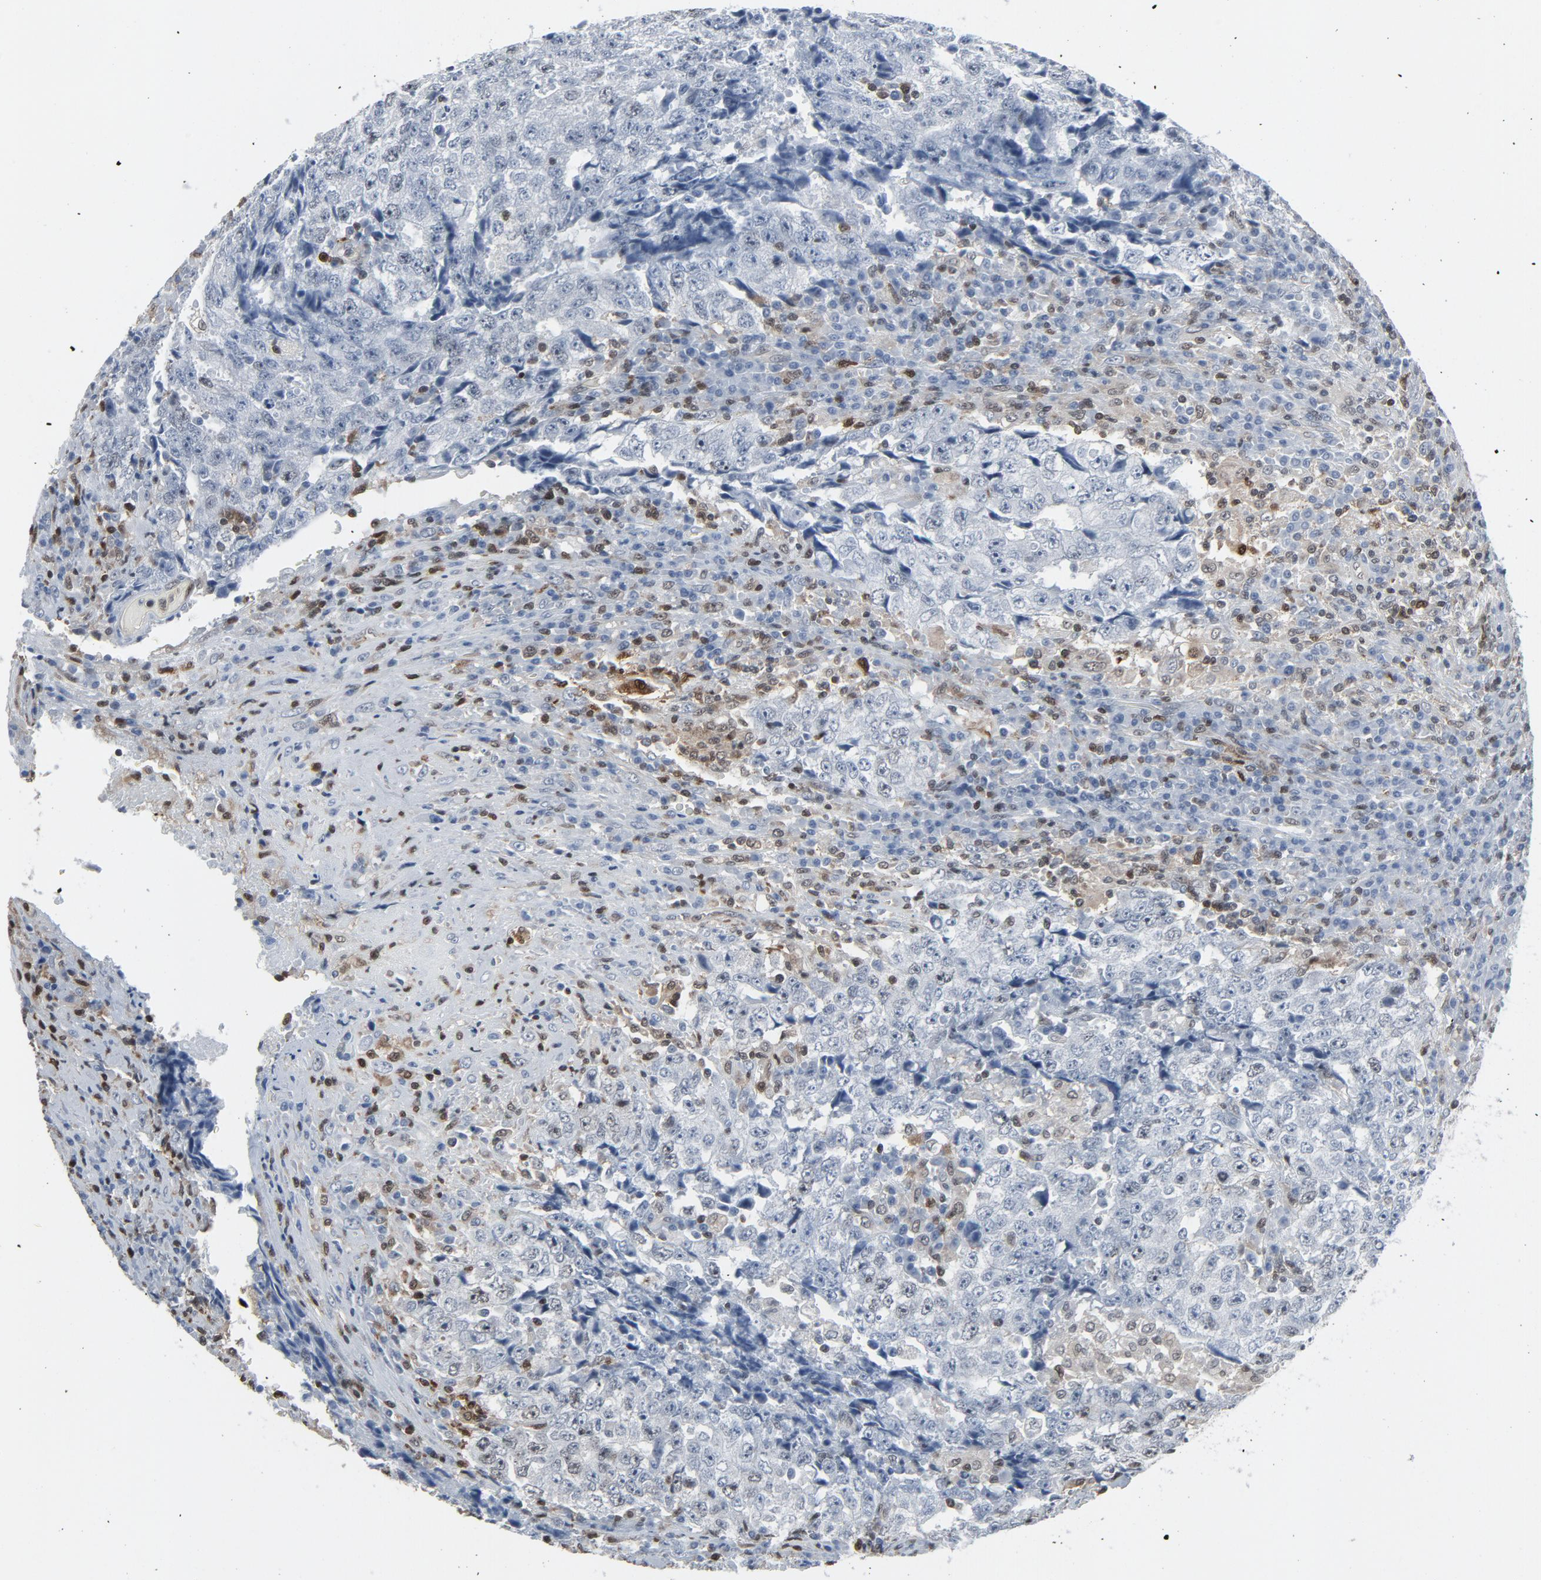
{"staining": {"intensity": "negative", "quantity": "none", "location": "none"}, "tissue": "testis cancer", "cell_type": "Tumor cells", "image_type": "cancer", "snomed": [{"axis": "morphology", "description": "Necrosis, NOS"}, {"axis": "morphology", "description": "Carcinoma, Embryonal, NOS"}, {"axis": "topography", "description": "Testis"}], "caption": "Human testis embryonal carcinoma stained for a protein using immunohistochemistry exhibits no staining in tumor cells.", "gene": "STAT5A", "patient": {"sex": "male", "age": 19}}